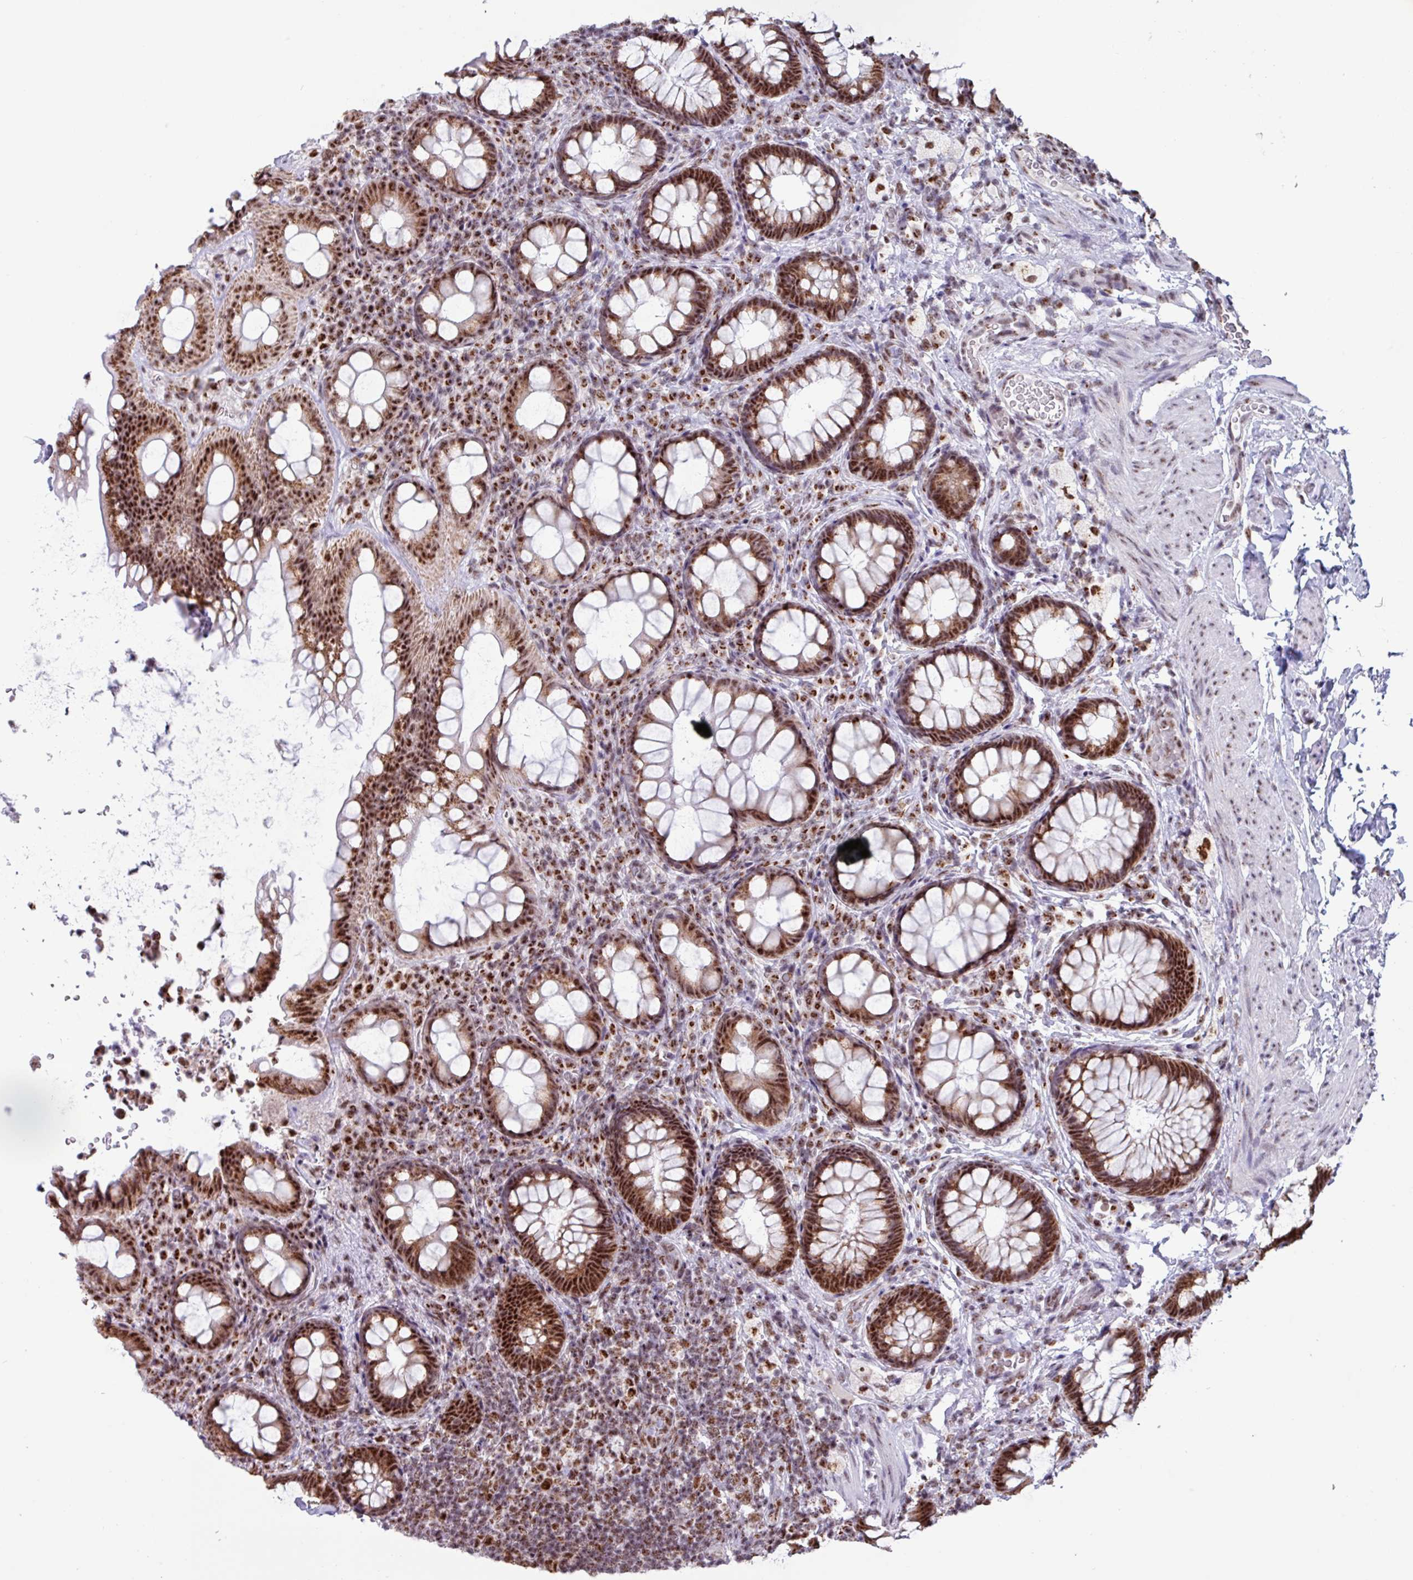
{"staining": {"intensity": "strong", "quantity": ">75%", "location": "cytoplasmic/membranous,nuclear"}, "tissue": "rectum", "cell_type": "Glandular cells", "image_type": "normal", "snomed": [{"axis": "morphology", "description": "Normal tissue, NOS"}, {"axis": "topography", "description": "Rectum"}, {"axis": "topography", "description": "Peripheral nerve tissue"}], "caption": "Protein expression analysis of normal human rectum reveals strong cytoplasmic/membranous,nuclear positivity in approximately >75% of glandular cells.", "gene": "PUF60", "patient": {"sex": "female", "age": 69}}